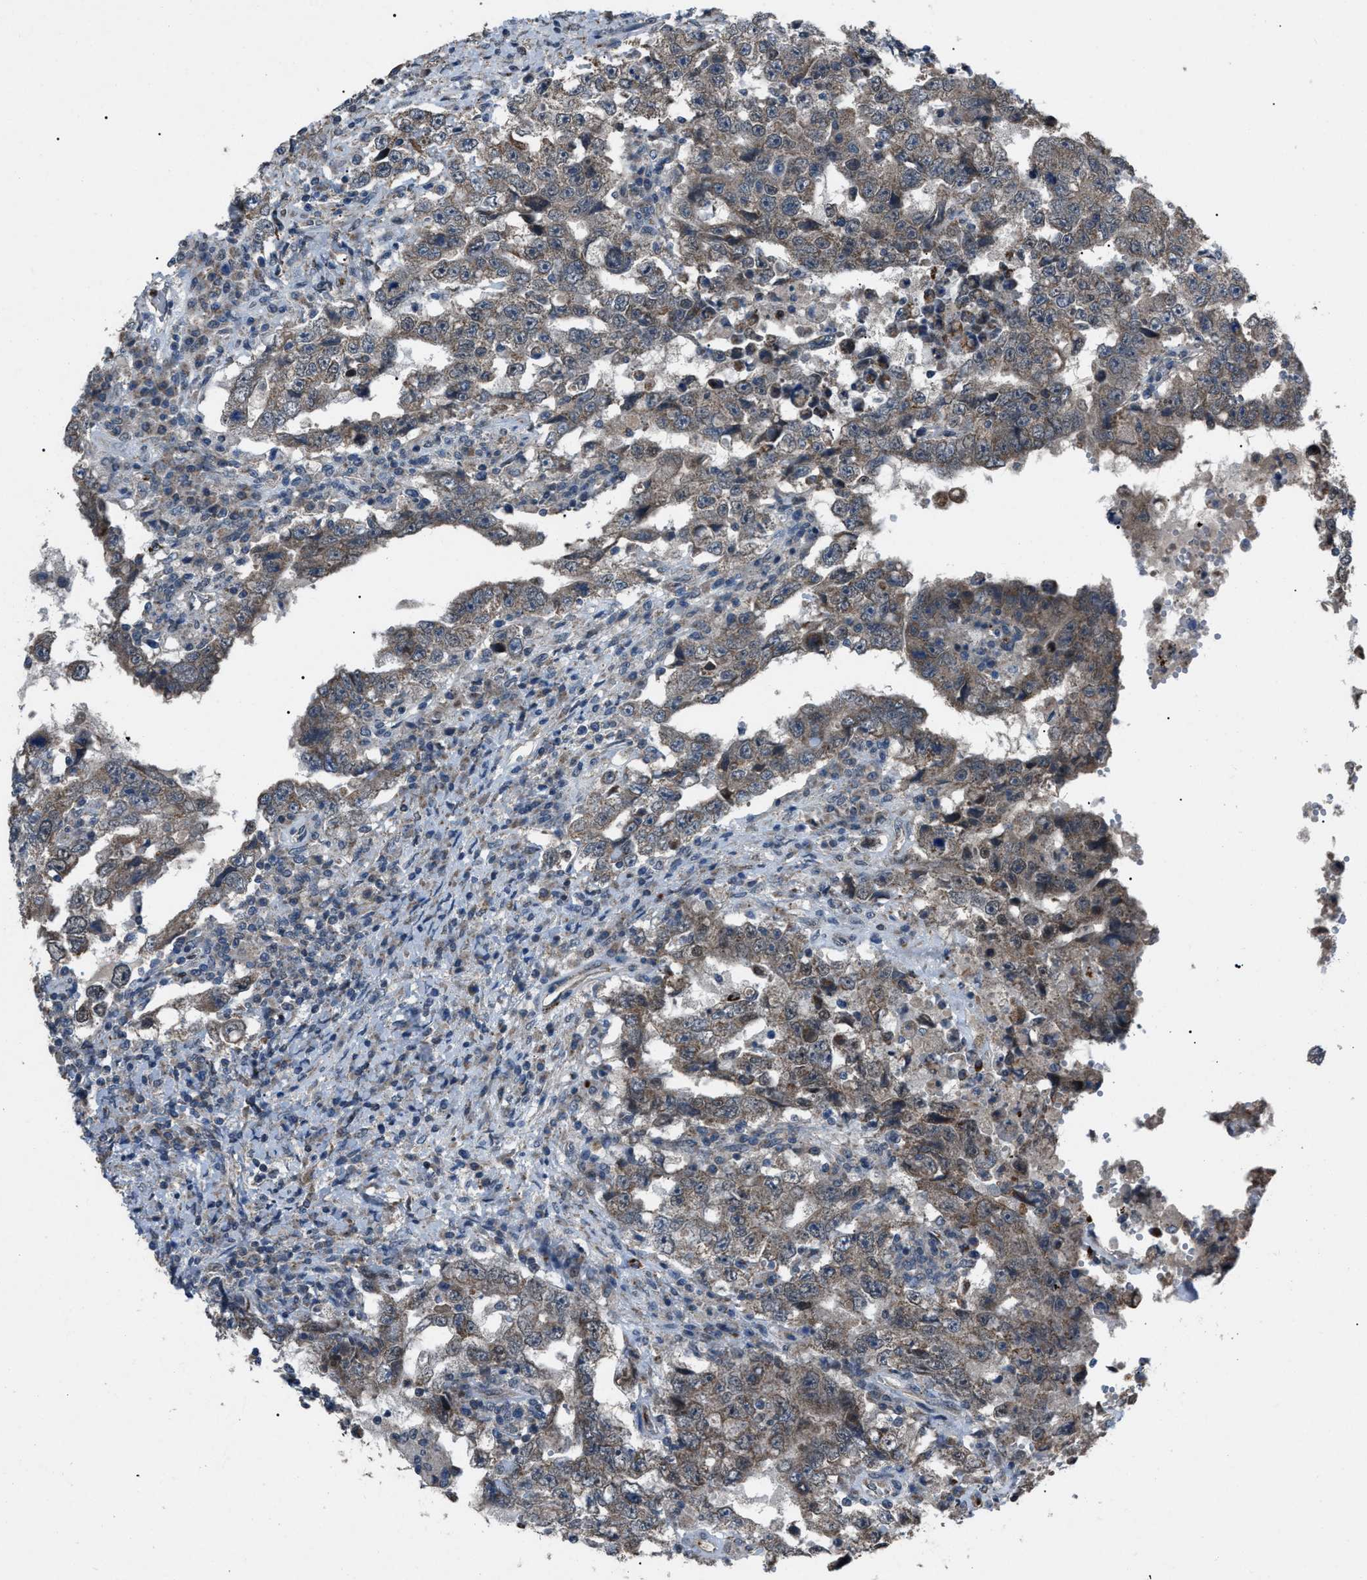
{"staining": {"intensity": "moderate", "quantity": "25%-75%", "location": "cytoplasmic/membranous"}, "tissue": "testis cancer", "cell_type": "Tumor cells", "image_type": "cancer", "snomed": [{"axis": "morphology", "description": "Carcinoma, Embryonal, NOS"}, {"axis": "topography", "description": "Testis"}], "caption": "Protein expression analysis of embryonal carcinoma (testis) shows moderate cytoplasmic/membranous expression in about 25%-75% of tumor cells.", "gene": "ZFAND2A", "patient": {"sex": "male", "age": 26}}